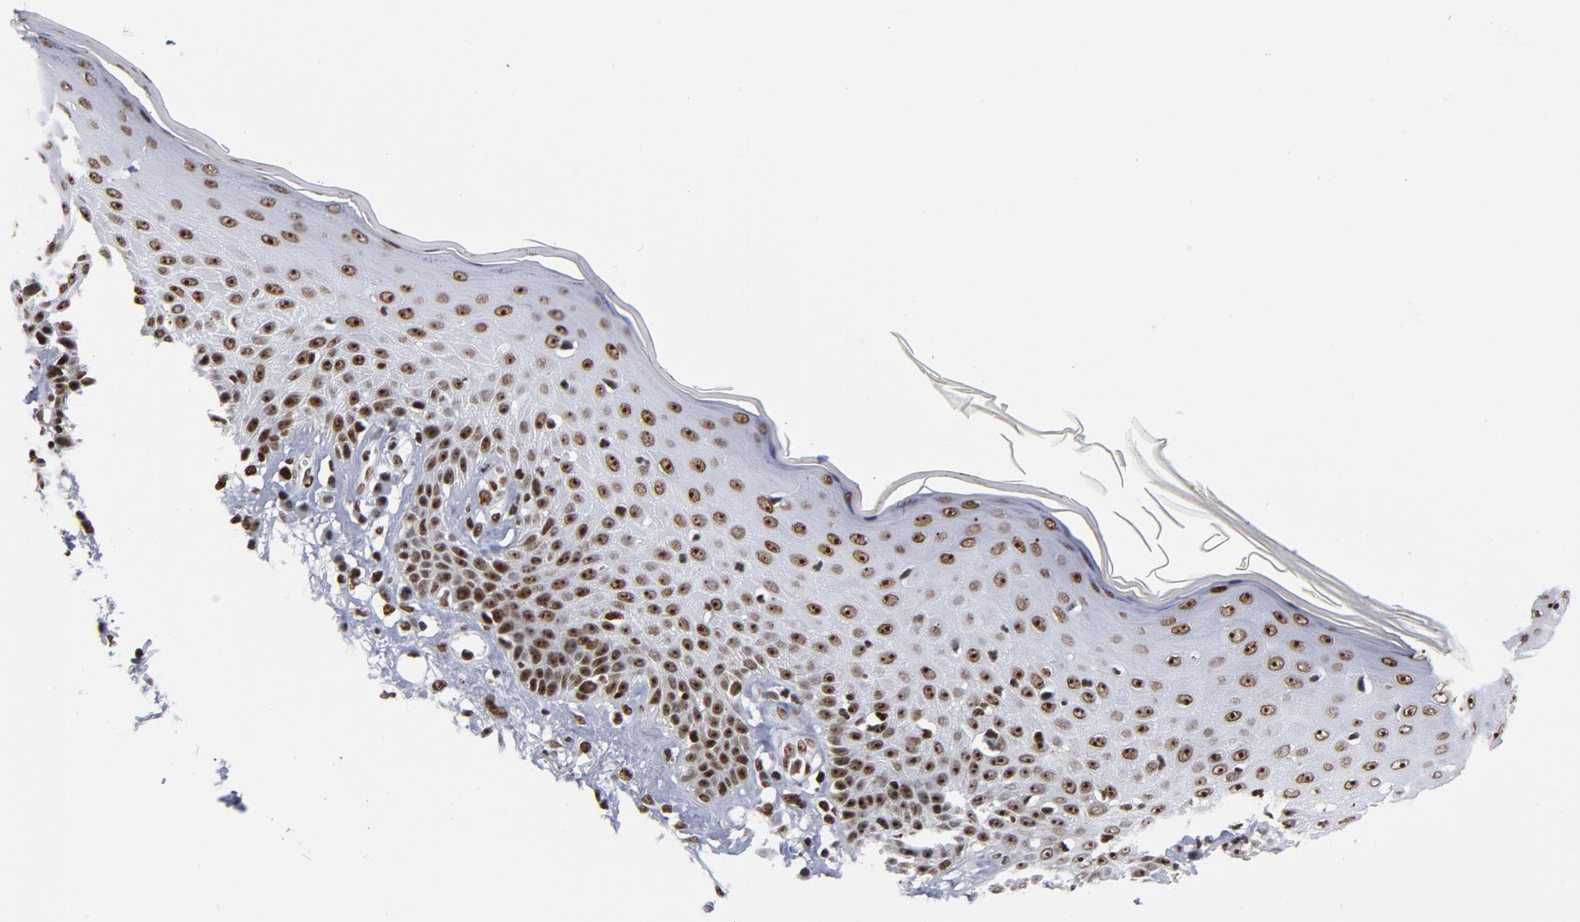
{"staining": {"intensity": "strong", "quantity": ">75%", "location": "nuclear"}, "tissue": "skin cancer", "cell_type": "Tumor cells", "image_type": "cancer", "snomed": [{"axis": "morphology", "description": "Squamous cell carcinoma, NOS"}, {"axis": "topography", "description": "Skin"}], "caption": "Tumor cells demonstrate high levels of strong nuclear positivity in about >75% of cells in skin cancer.", "gene": "TOP2B", "patient": {"sex": "female", "age": 59}}